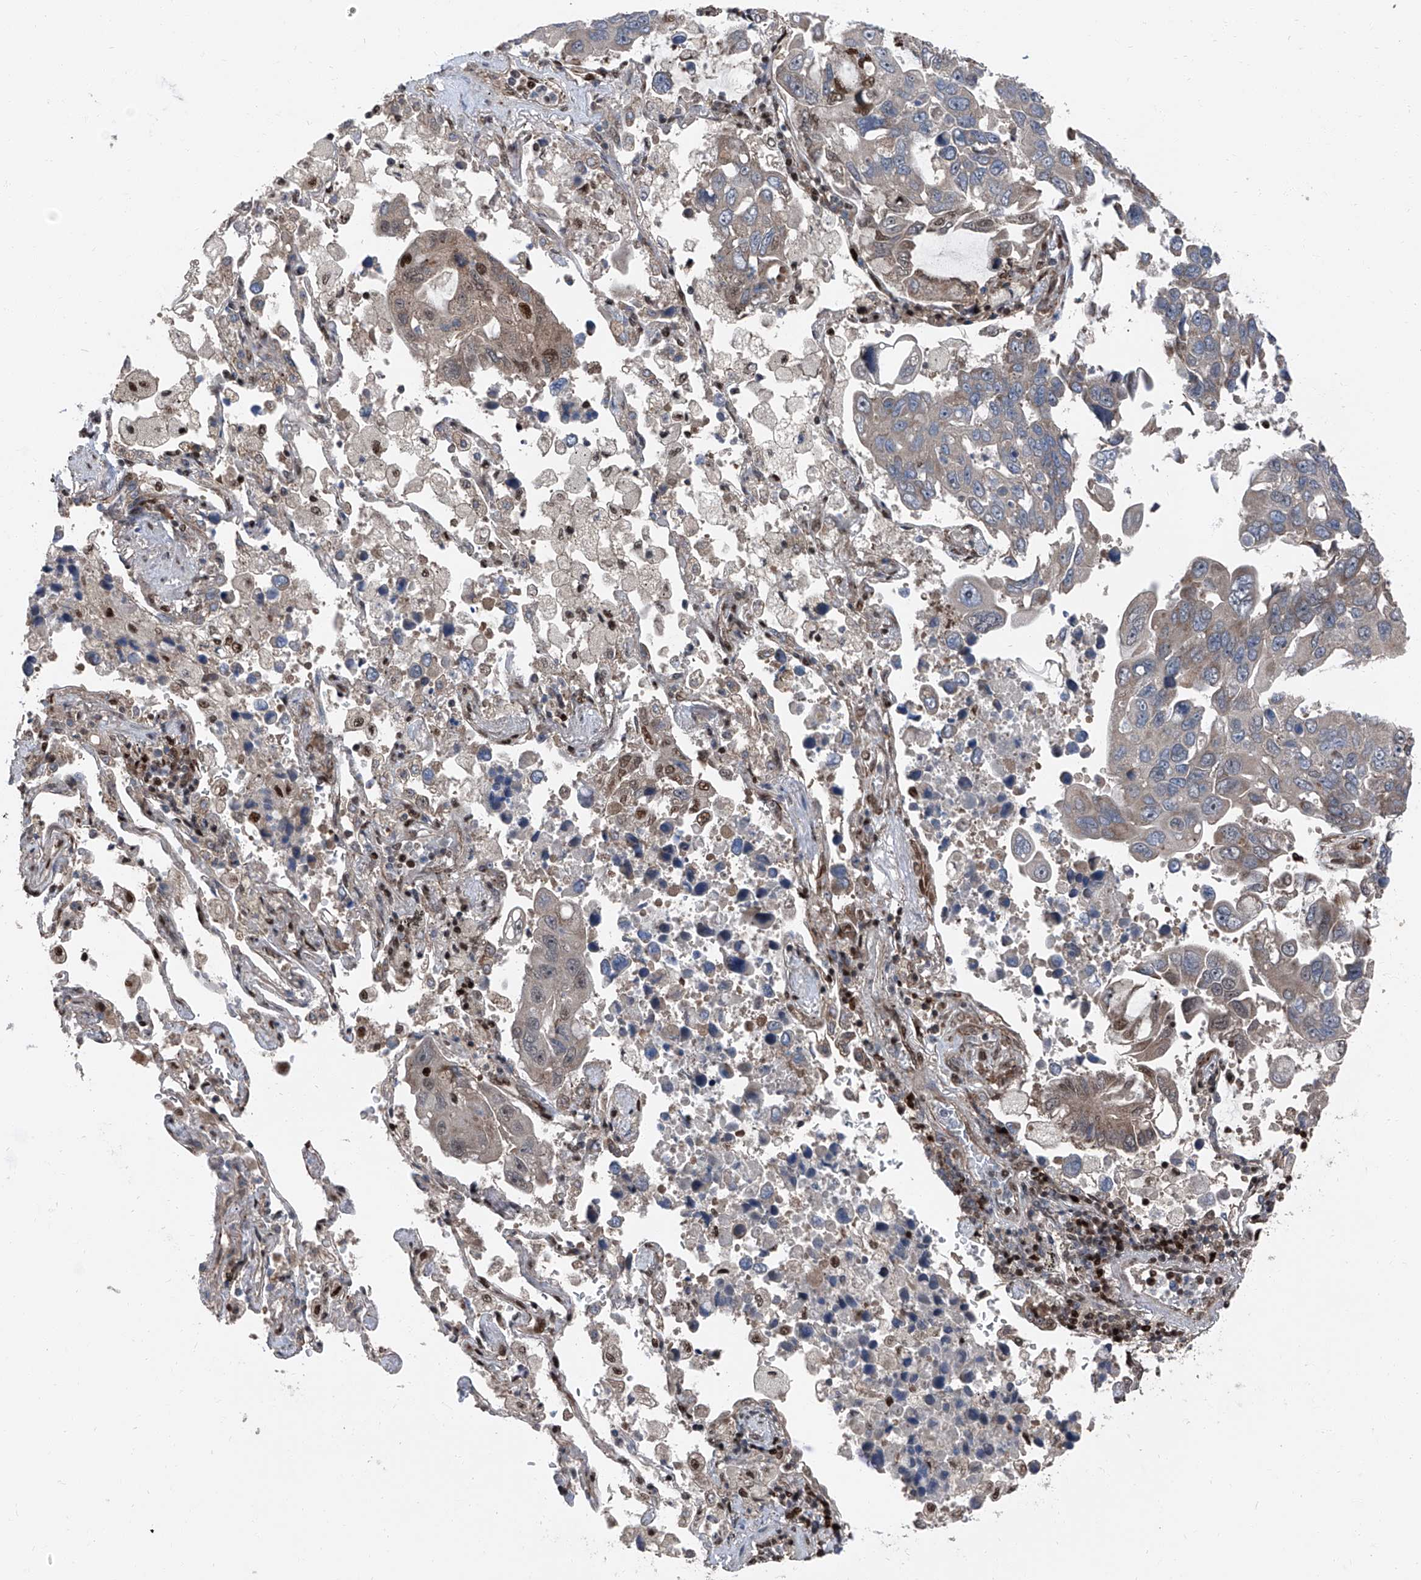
{"staining": {"intensity": "weak", "quantity": "25%-75%", "location": "cytoplasmic/membranous"}, "tissue": "lung cancer", "cell_type": "Tumor cells", "image_type": "cancer", "snomed": [{"axis": "morphology", "description": "Adenocarcinoma, NOS"}, {"axis": "topography", "description": "Lung"}], "caption": "The immunohistochemical stain highlights weak cytoplasmic/membranous positivity in tumor cells of adenocarcinoma (lung) tissue.", "gene": "FKBP5", "patient": {"sex": "male", "age": 64}}